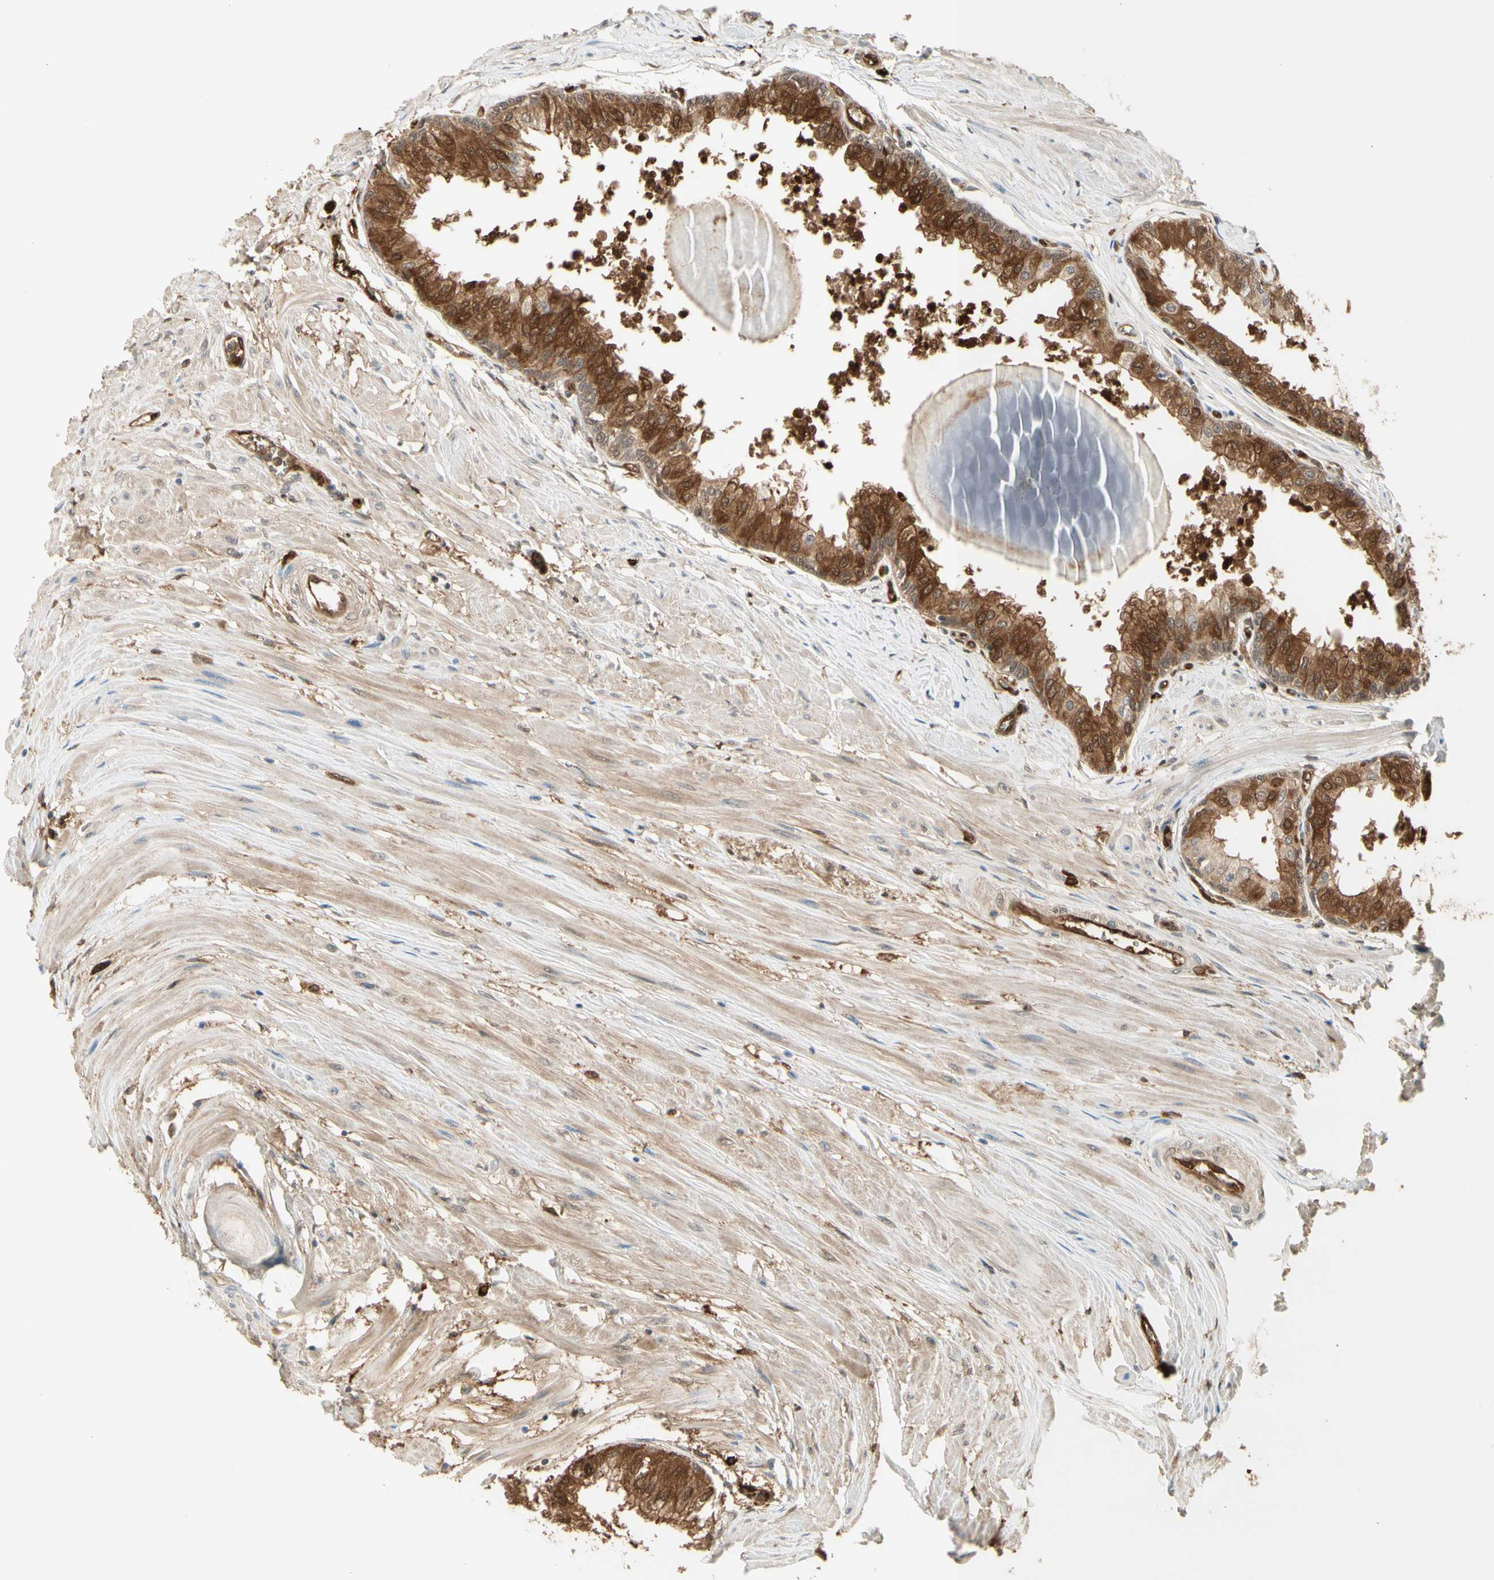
{"staining": {"intensity": "strong", "quantity": ">75%", "location": "cytoplasmic/membranous,nuclear"}, "tissue": "prostate", "cell_type": "Glandular cells", "image_type": "normal", "snomed": [{"axis": "morphology", "description": "Normal tissue, NOS"}, {"axis": "topography", "description": "Prostate"}, {"axis": "topography", "description": "Seminal veicle"}], "caption": "Glandular cells exhibit strong cytoplasmic/membranous,nuclear expression in approximately >75% of cells in benign prostate.", "gene": "SERPINB6", "patient": {"sex": "male", "age": 60}}